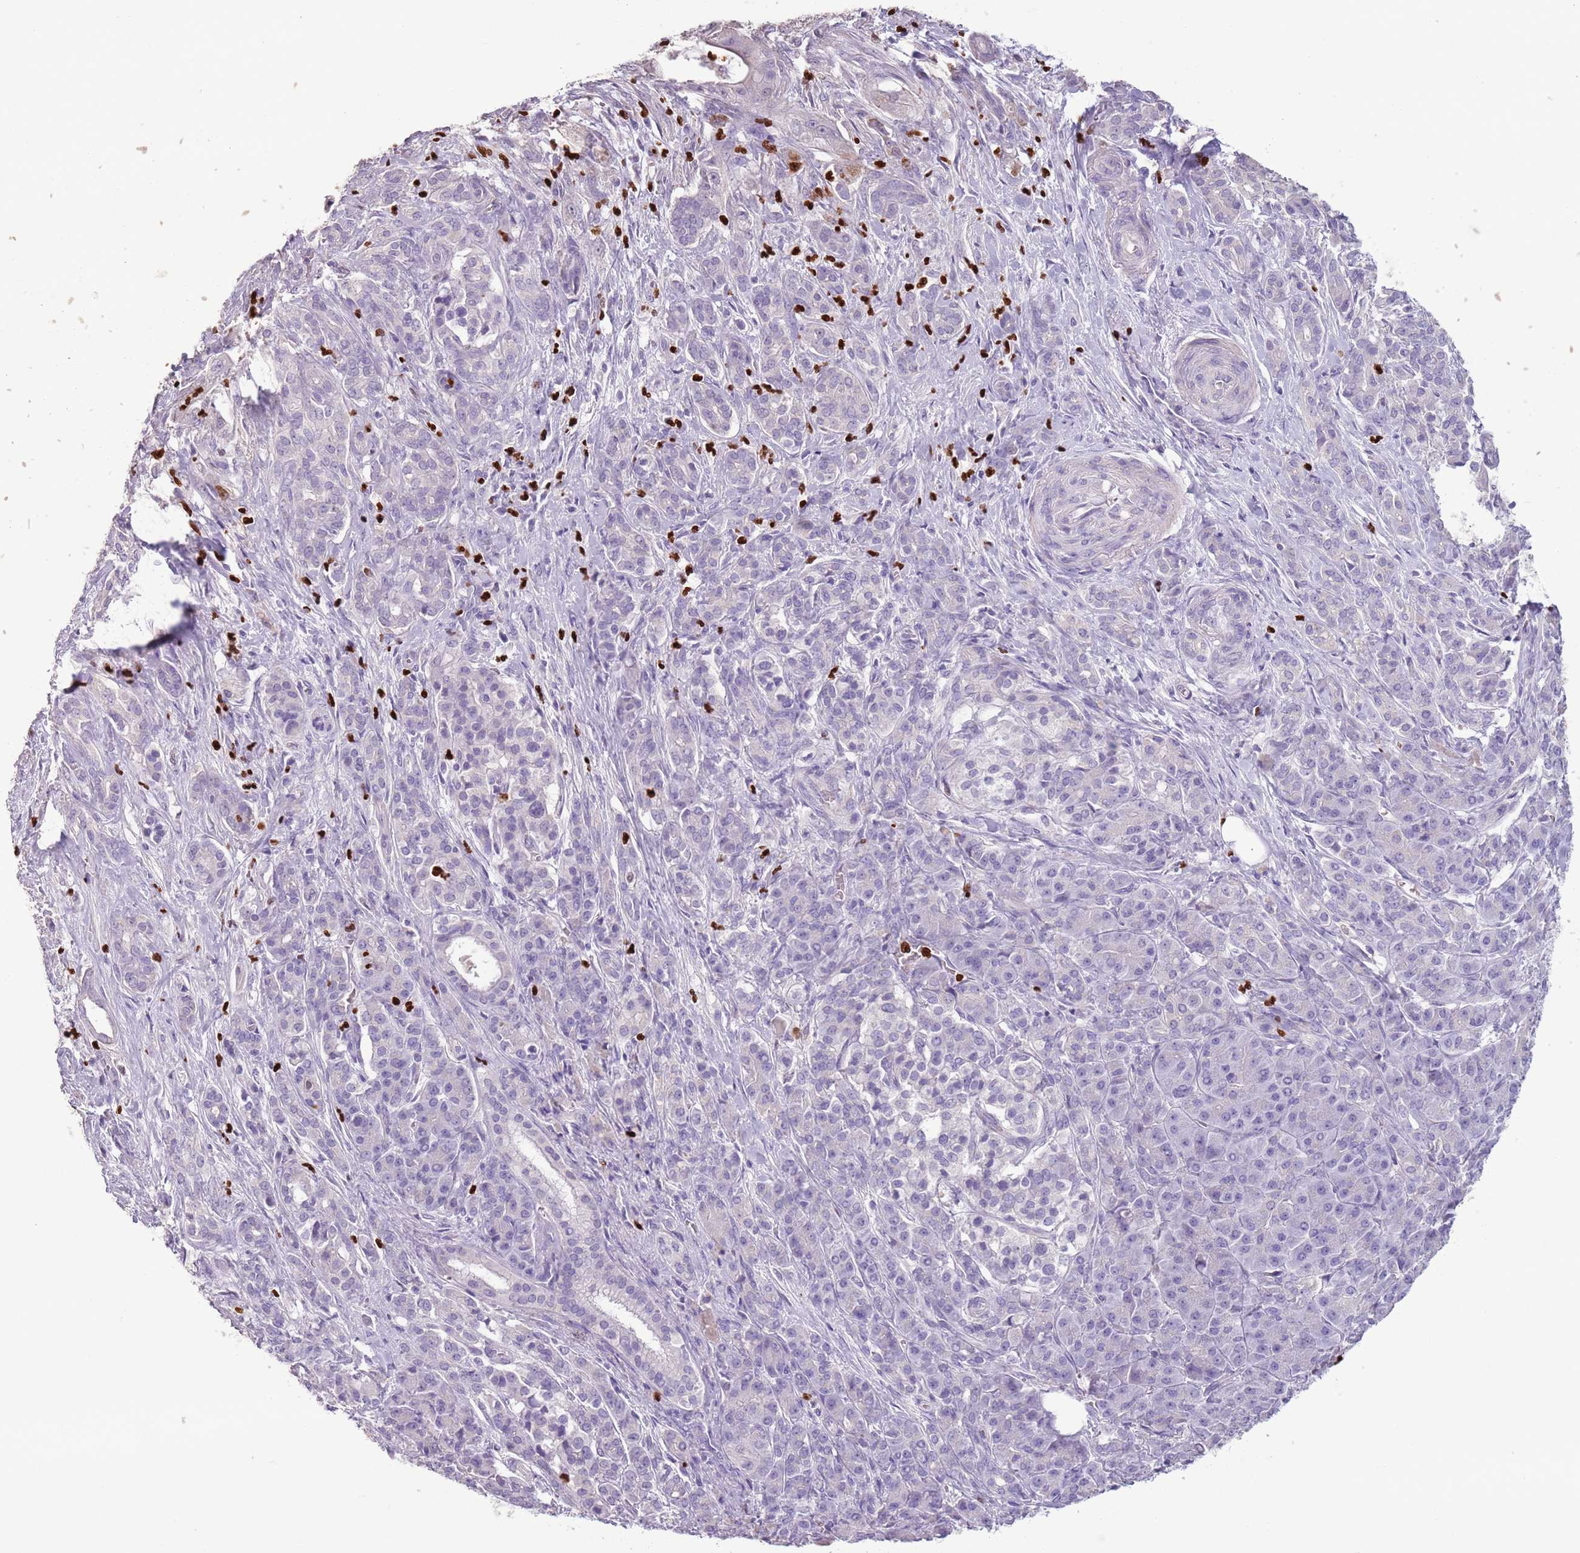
{"staining": {"intensity": "negative", "quantity": "none", "location": "none"}, "tissue": "pancreatic cancer", "cell_type": "Tumor cells", "image_type": "cancer", "snomed": [{"axis": "morphology", "description": "Adenocarcinoma, NOS"}, {"axis": "topography", "description": "Pancreas"}], "caption": "Immunohistochemistry (IHC) of human pancreatic cancer reveals no positivity in tumor cells.", "gene": "CELF6", "patient": {"sex": "male", "age": 57}}